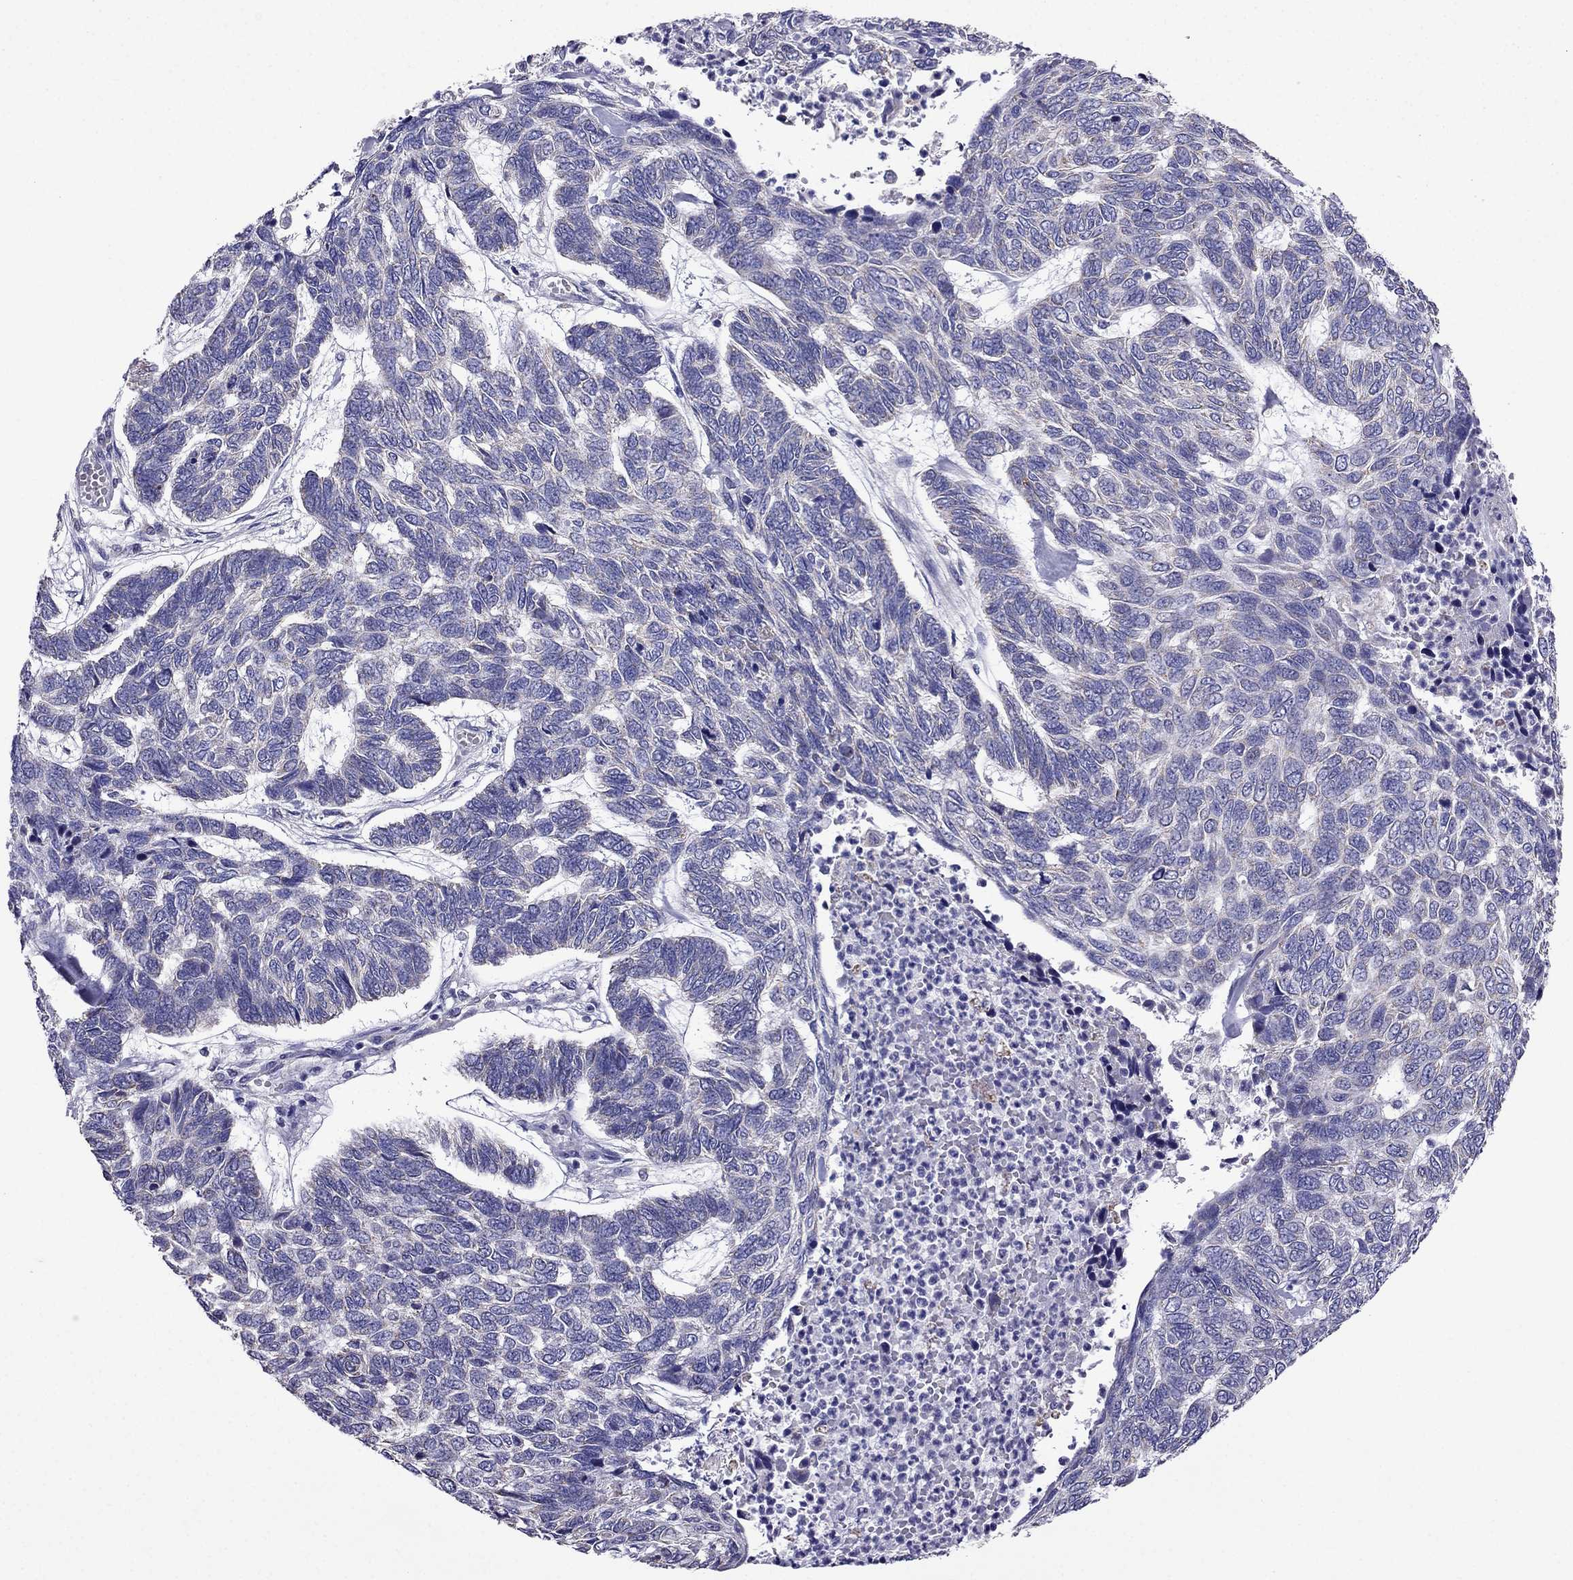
{"staining": {"intensity": "moderate", "quantity": "<25%", "location": "cytoplasmic/membranous"}, "tissue": "skin cancer", "cell_type": "Tumor cells", "image_type": "cancer", "snomed": [{"axis": "morphology", "description": "Basal cell carcinoma"}, {"axis": "topography", "description": "Skin"}], "caption": "Moderate cytoplasmic/membranous protein positivity is identified in approximately <25% of tumor cells in skin basal cell carcinoma. (DAB (3,3'-diaminobenzidine) IHC, brown staining for protein, blue staining for nuclei).", "gene": "DSC1", "patient": {"sex": "female", "age": 65}}